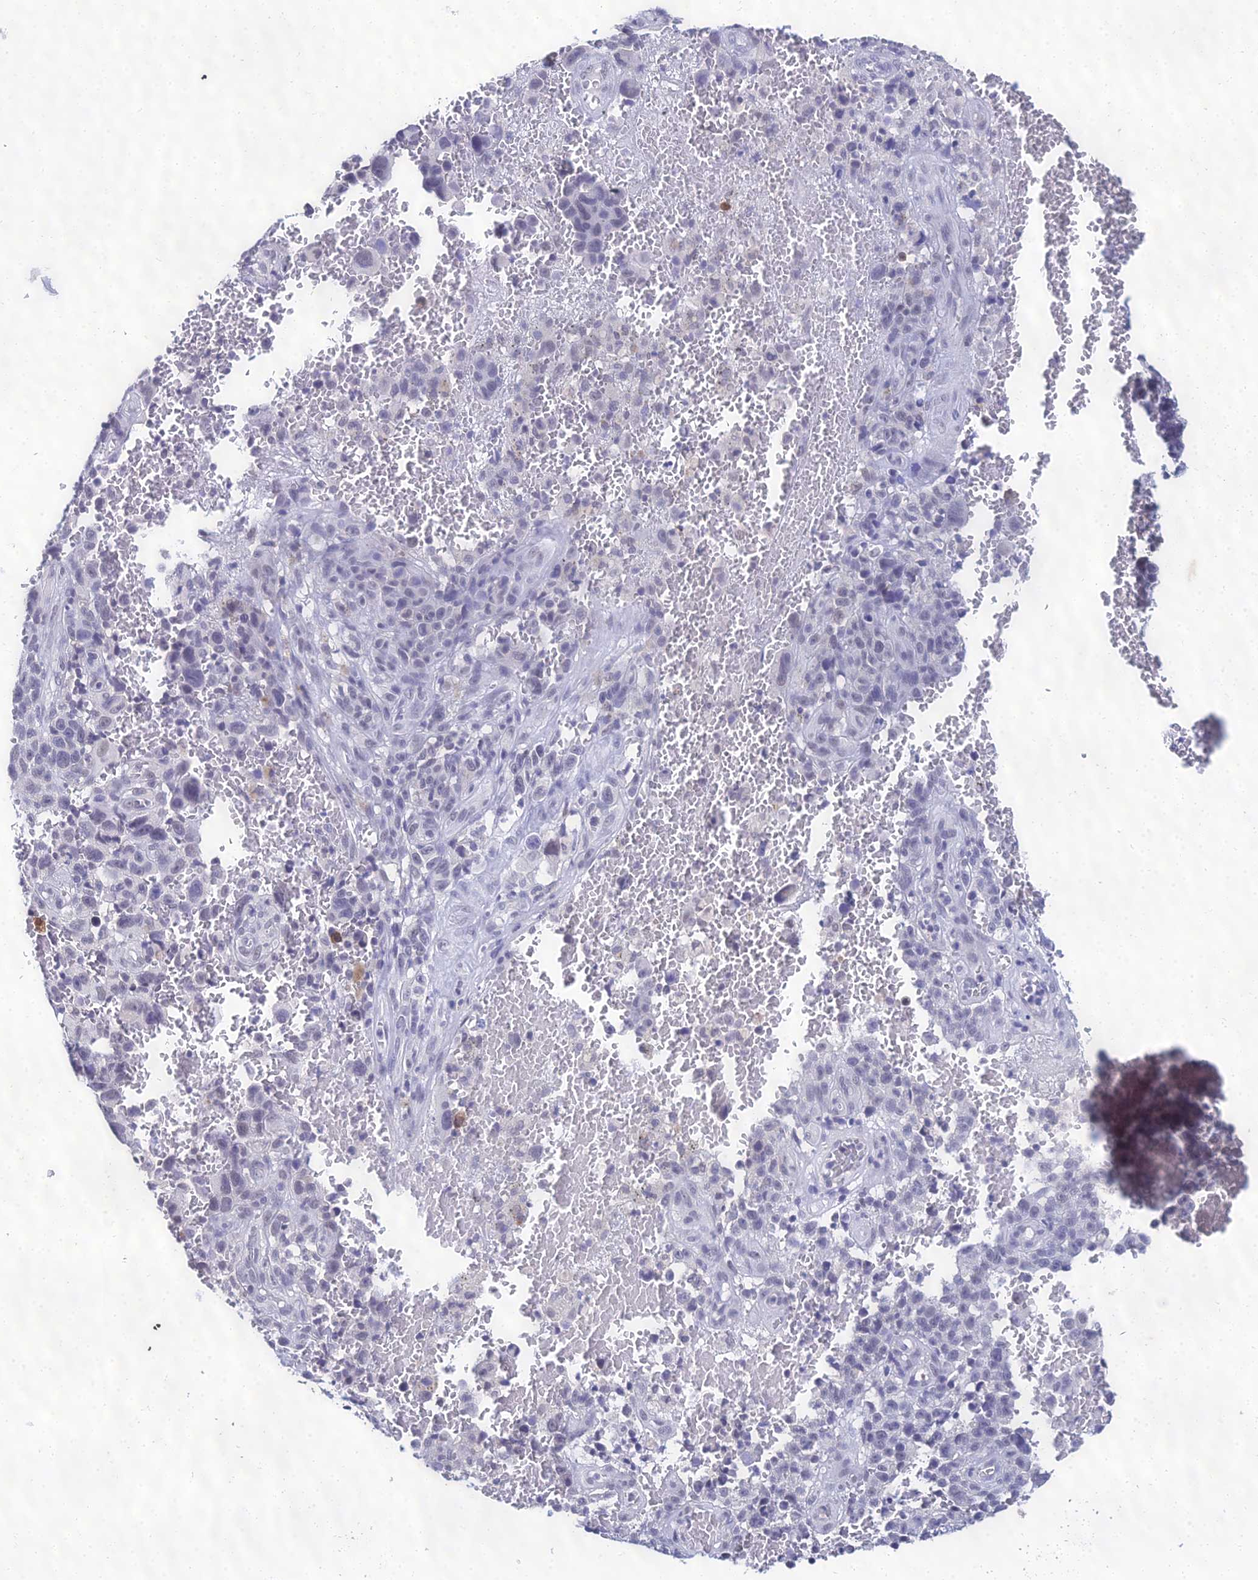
{"staining": {"intensity": "negative", "quantity": "none", "location": "none"}, "tissue": "melanoma", "cell_type": "Tumor cells", "image_type": "cancer", "snomed": [{"axis": "morphology", "description": "Malignant melanoma, NOS"}, {"axis": "topography", "description": "Skin"}], "caption": "Malignant melanoma stained for a protein using immunohistochemistry exhibits no positivity tumor cells.", "gene": "PPP4R2", "patient": {"sex": "female", "age": 82}}